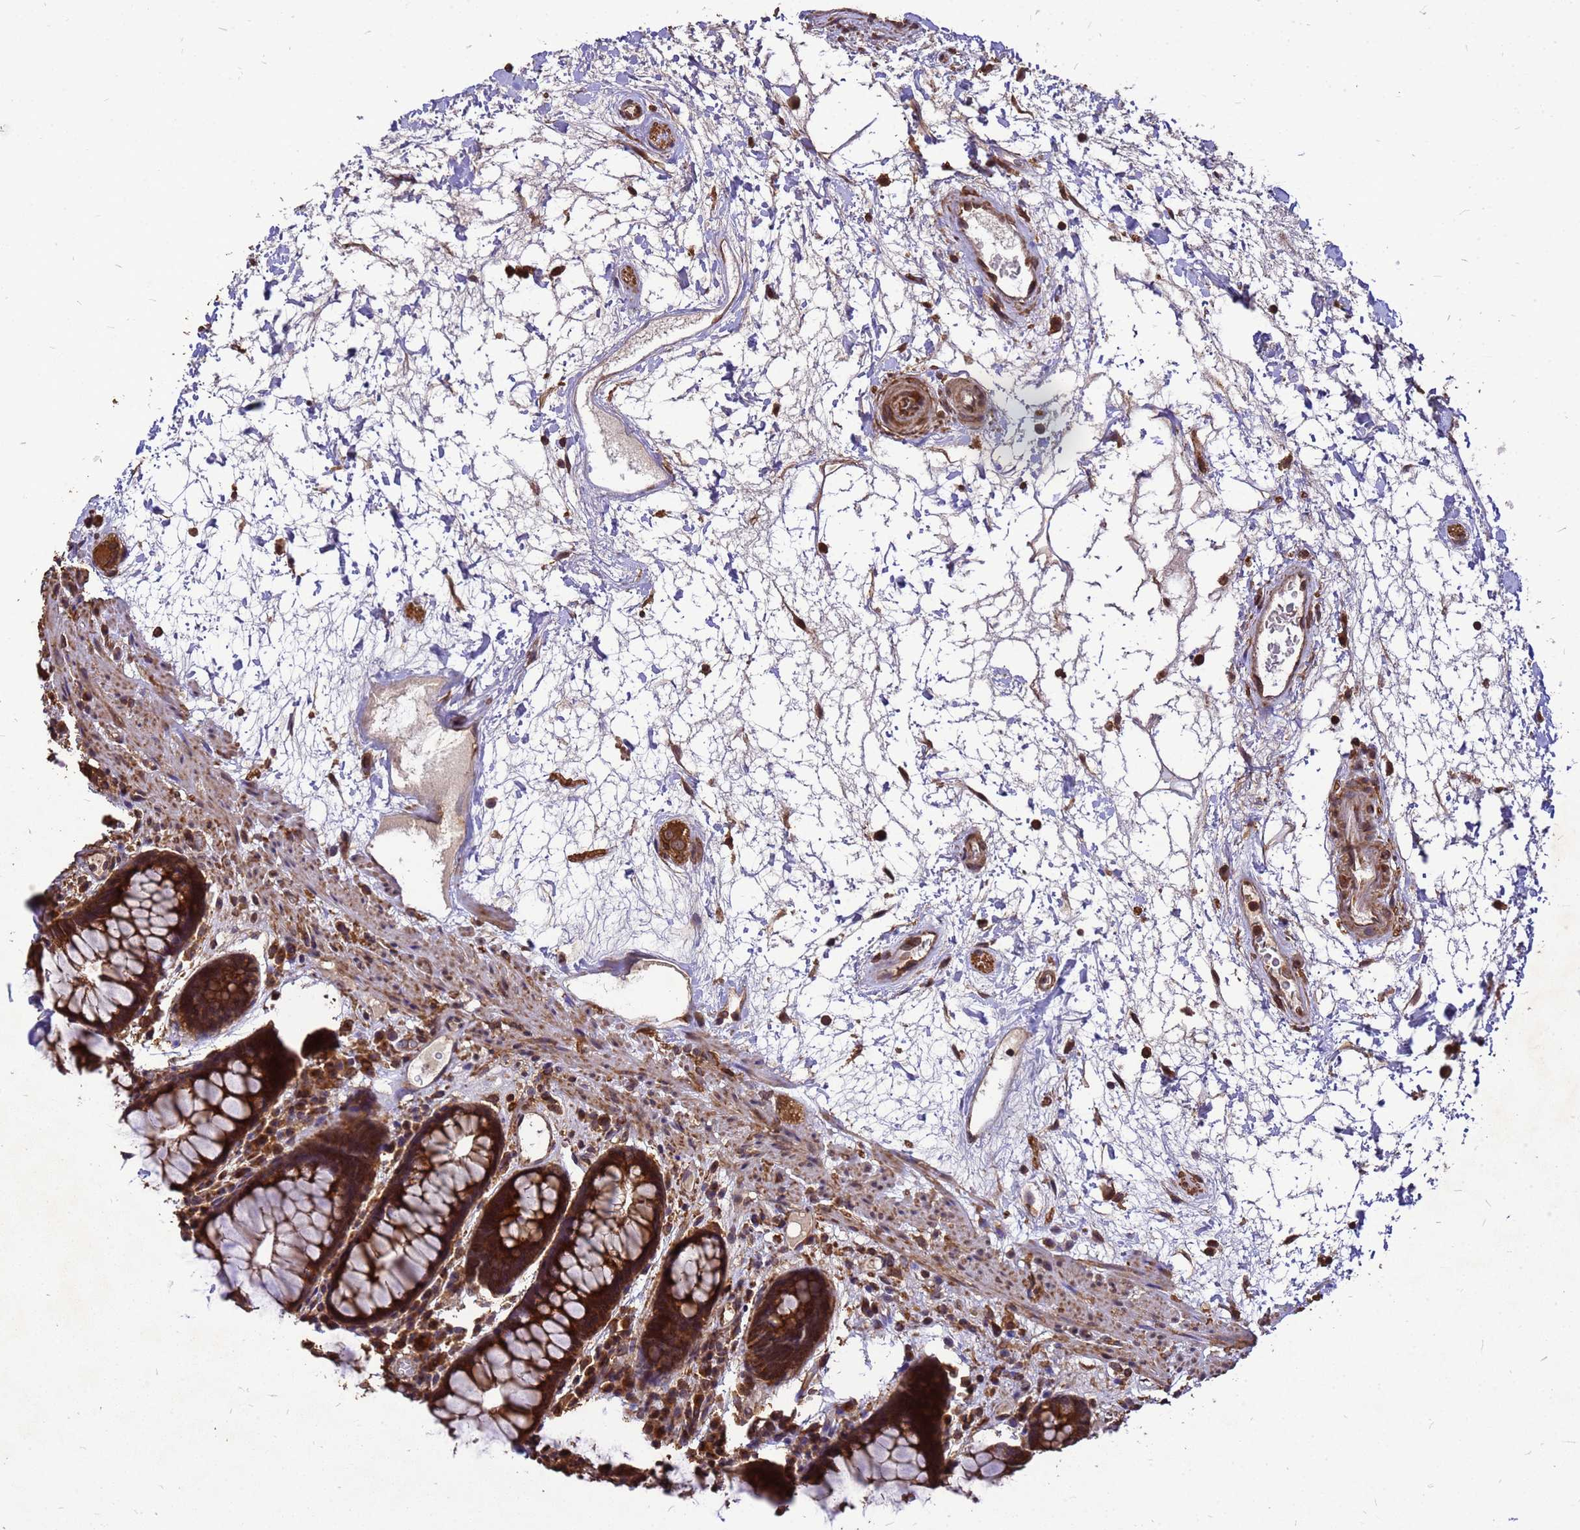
{"staining": {"intensity": "strong", "quantity": ">75%", "location": "cytoplasmic/membranous"}, "tissue": "rectum", "cell_type": "Glandular cells", "image_type": "normal", "snomed": [{"axis": "morphology", "description": "Normal tissue, NOS"}, {"axis": "topography", "description": "Rectum"}], "caption": "A brown stain highlights strong cytoplasmic/membranous positivity of a protein in glandular cells of normal human rectum.", "gene": "ZNF618", "patient": {"sex": "male", "age": 64}}